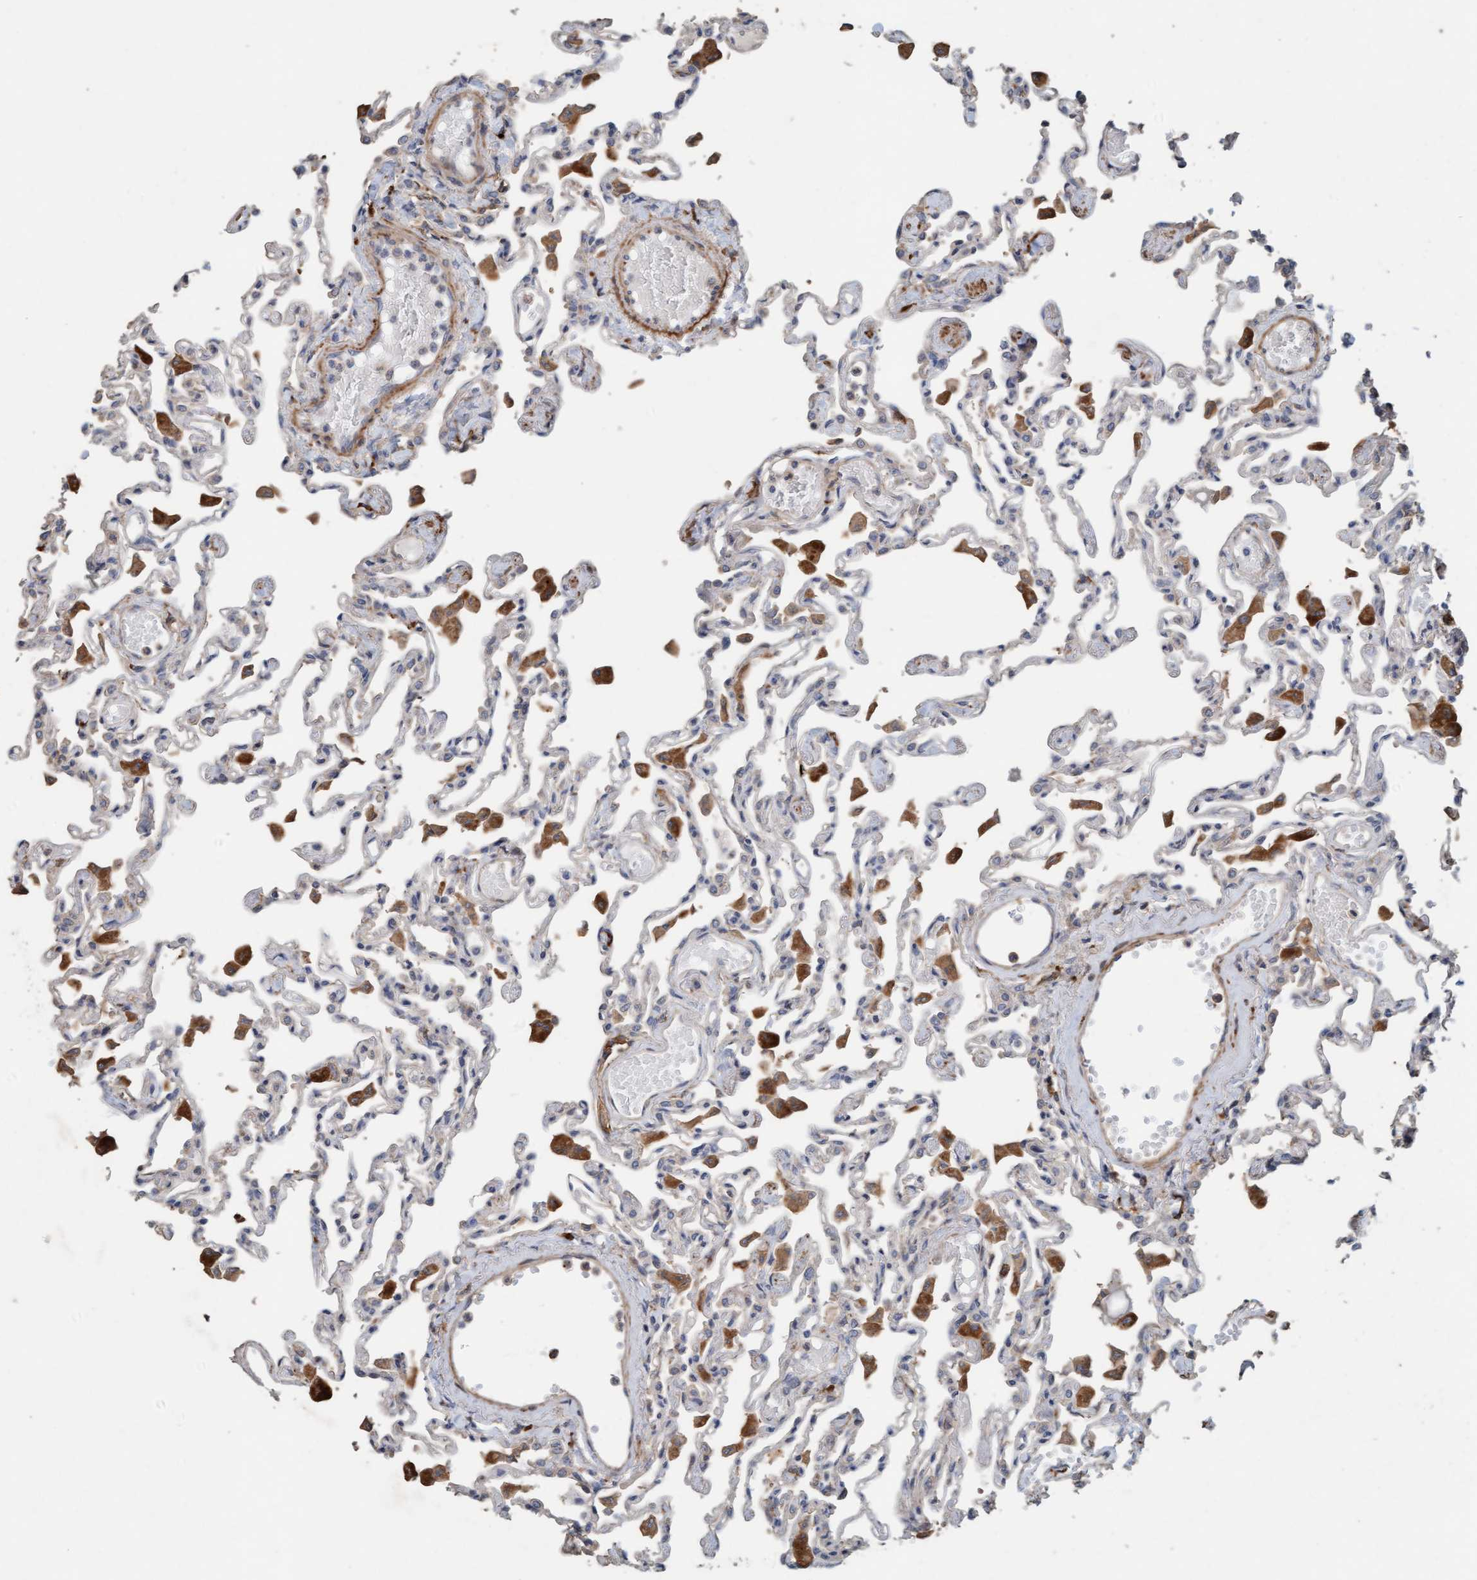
{"staining": {"intensity": "negative", "quantity": "none", "location": "none"}, "tissue": "lung", "cell_type": "Alveolar cells", "image_type": "normal", "snomed": [{"axis": "morphology", "description": "Normal tissue, NOS"}, {"axis": "topography", "description": "Bronchus"}, {"axis": "topography", "description": "Lung"}], "caption": "Immunohistochemistry (IHC) micrograph of benign lung stained for a protein (brown), which demonstrates no positivity in alveolar cells. (DAB IHC, high magnification).", "gene": "LONRF1", "patient": {"sex": "female", "age": 49}}